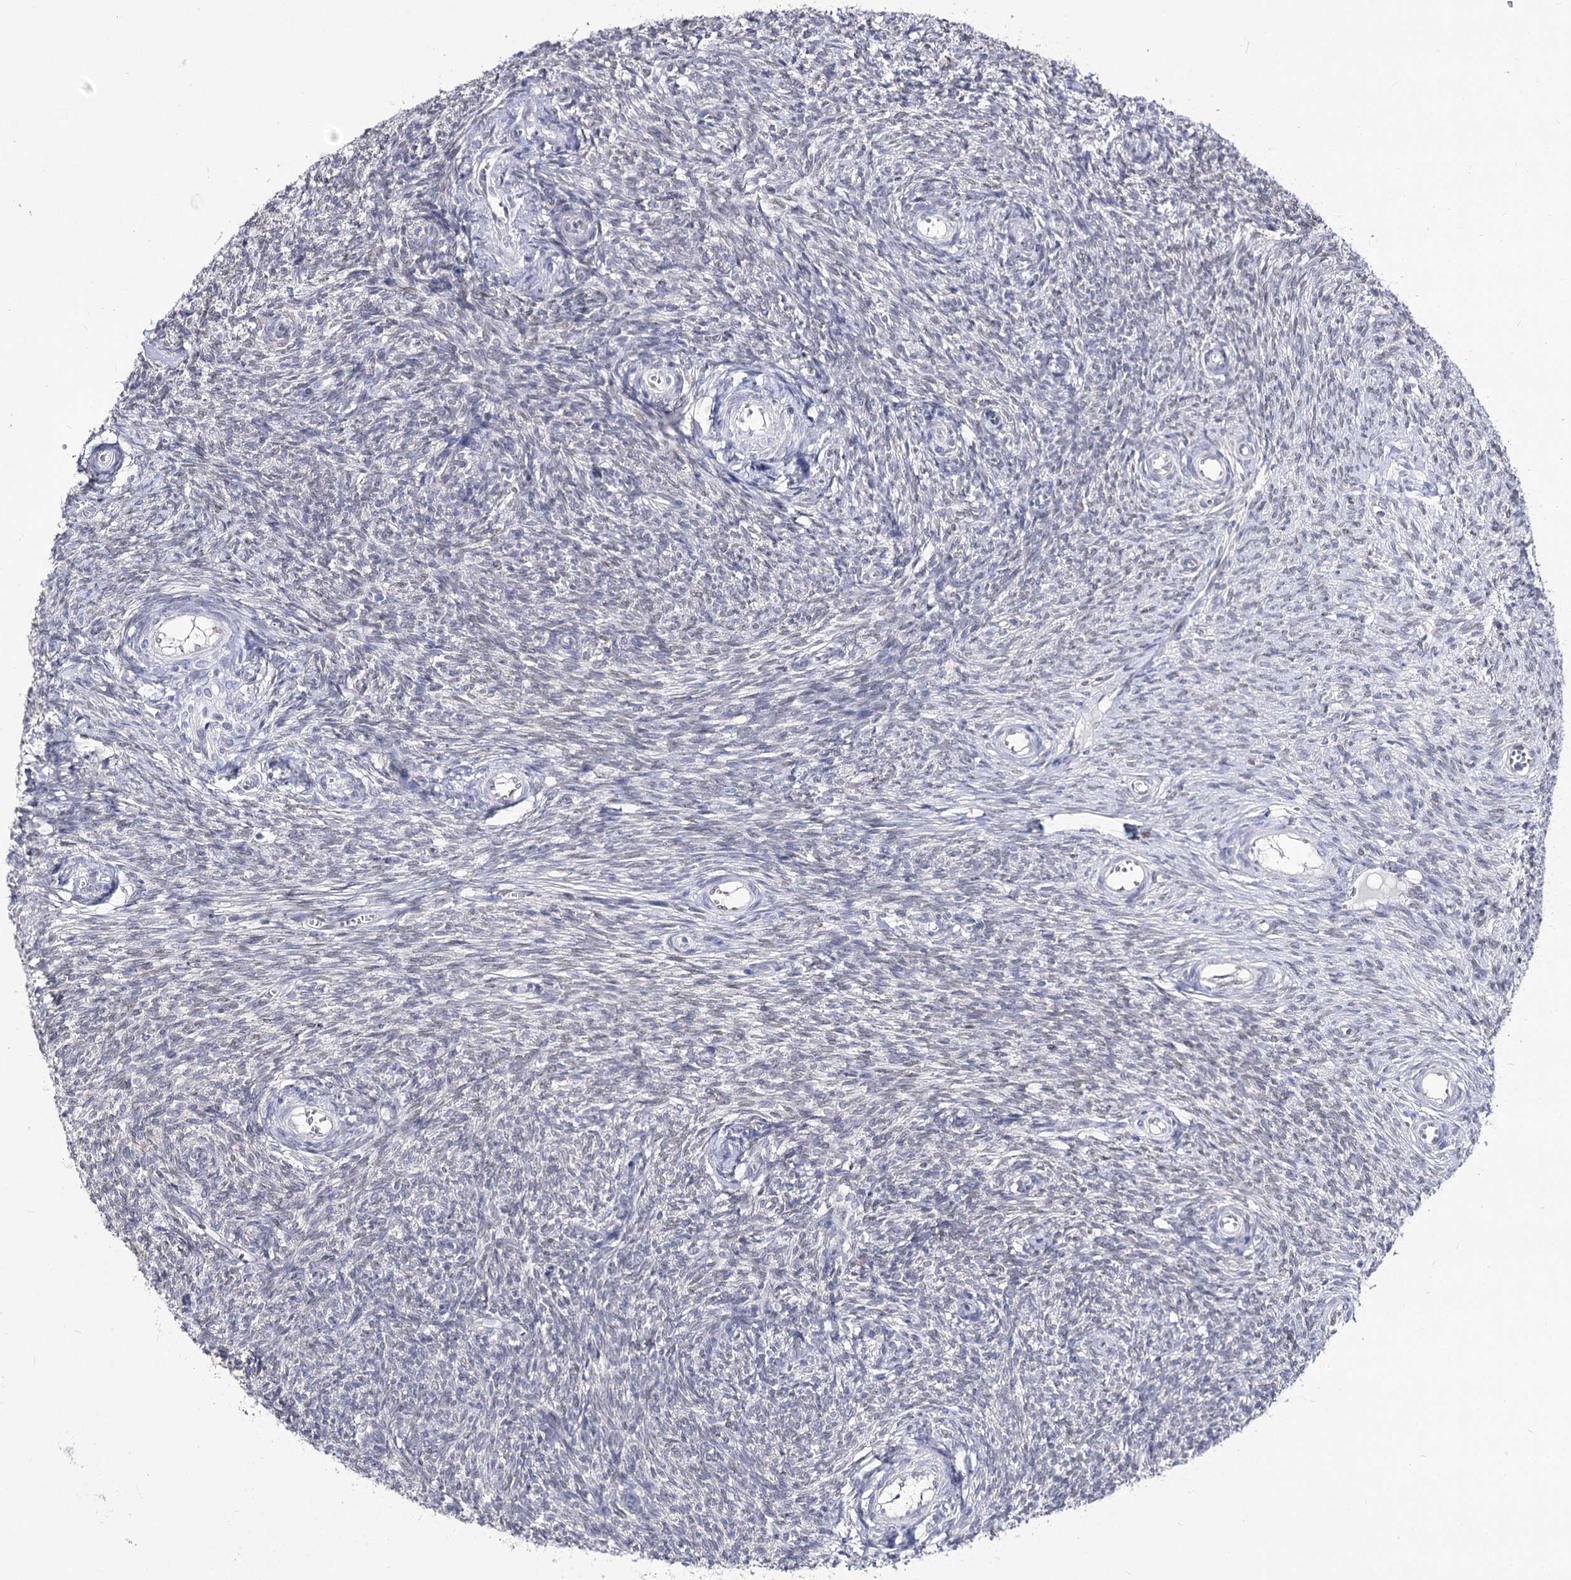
{"staining": {"intensity": "negative", "quantity": "none", "location": "none"}, "tissue": "ovary", "cell_type": "Ovarian stroma cells", "image_type": "normal", "snomed": [{"axis": "morphology", "description": "Normal tissue, NOS"}, {"axis": "topography", "description": "Ovary"}], "caption": "DAB (3,3'-diaminobenzidine) immunohistochemical staining of benign human ovary reveals no significant expression in ovarian stroma cells. (Brightfield microscopy of DAB (3,3'-diaminobenzidine) IHC at high magnification).", "gene": "TMEM201", "patient": {"sex": "female", "age": 44}}